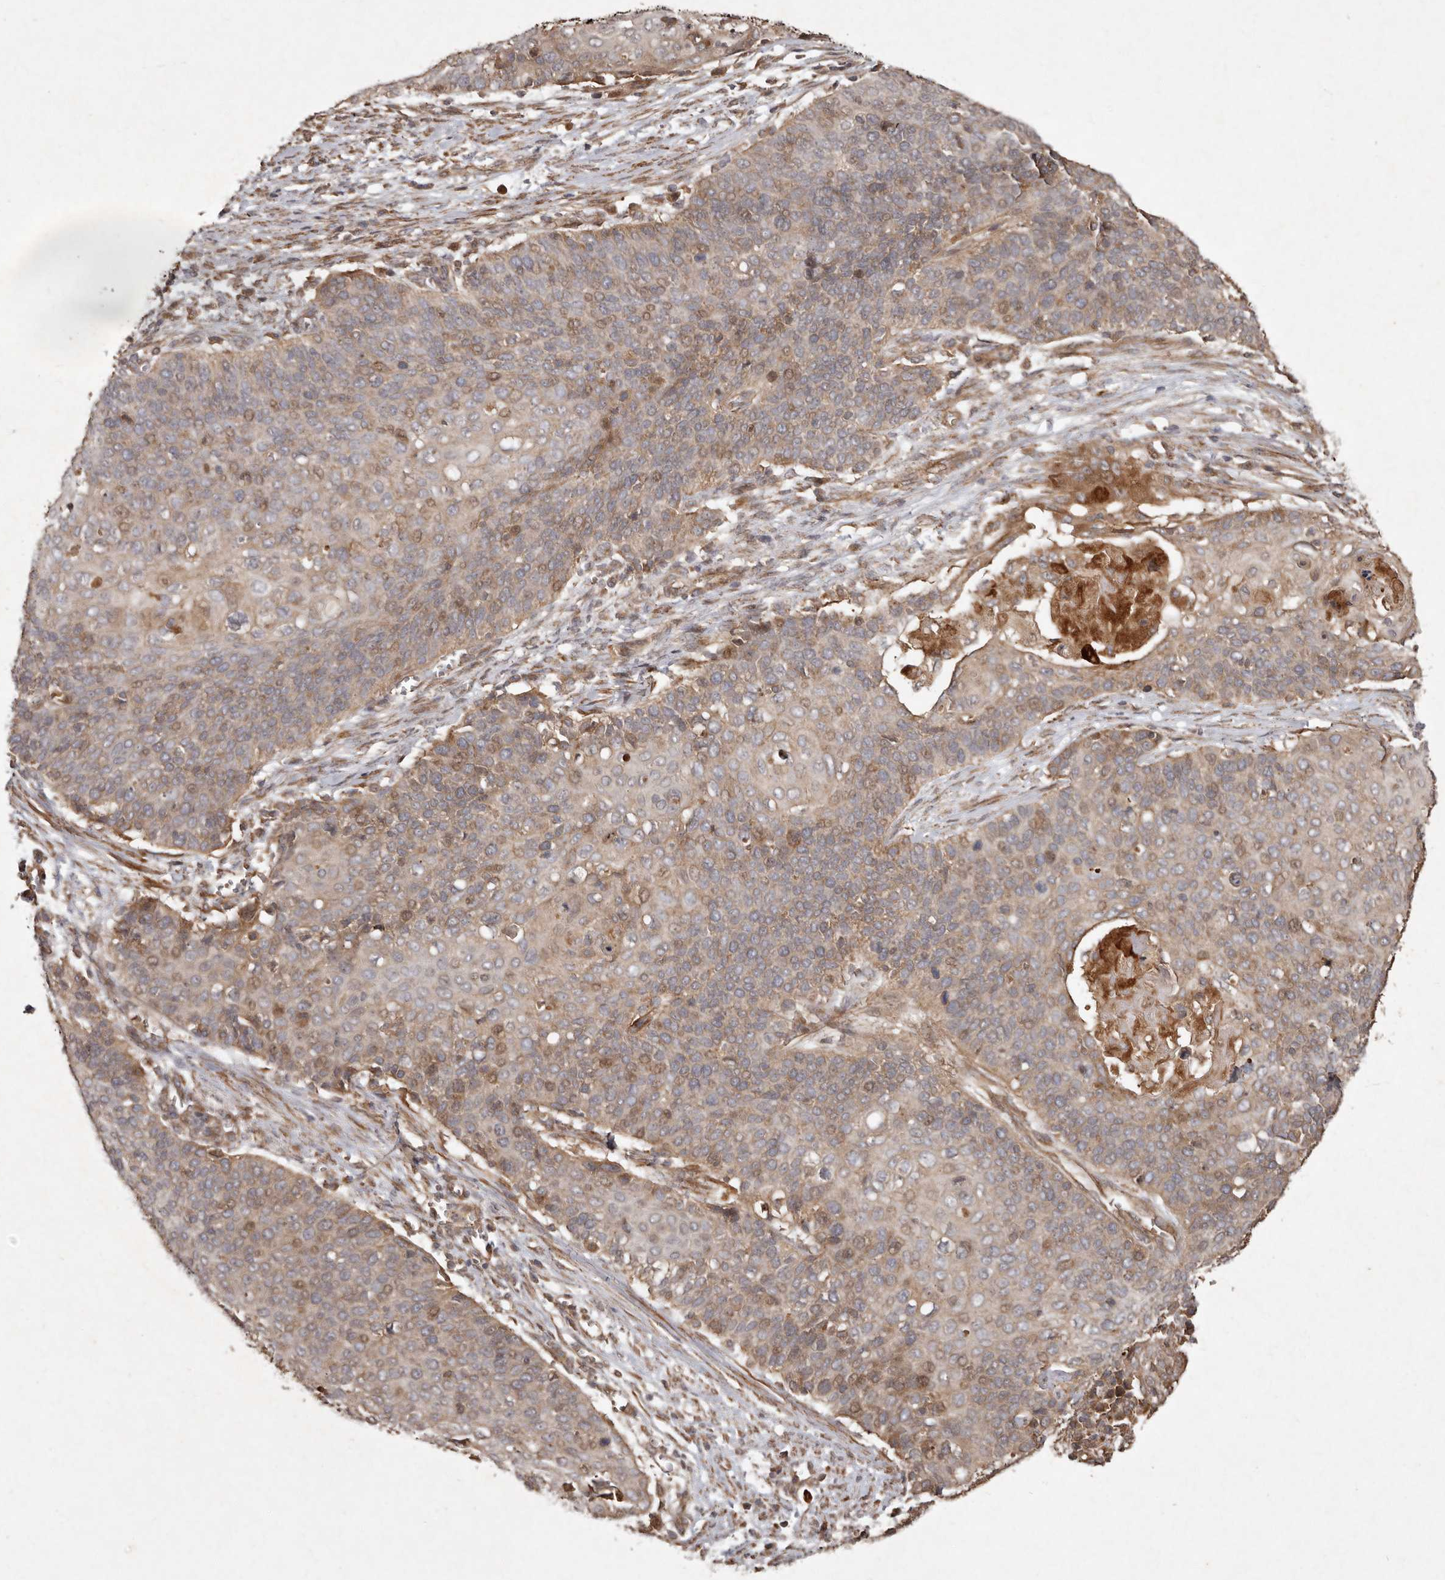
{"staining": {"intensity": "weak", "quantity": "25%-75%", "location": "cytoplasmic/membranous"}, "tissue": "cervical cancer", "cell_type": "Tumor cells", "image_type": "cancer", "snomed": [{"axis": "morphology", "description": "Squamous cell carcinoma, NOS"}, {"axis": "topography", "description": "Cervix"}], "caption": "Protein expression by immunohistochemistry (IHC) displays weak cytoplasmic/membranous positivity in about 25%-75% of tumor cells in cervical cancer.", "gene": "SEMA3A", "patient": {"sex": "female", "age": 39}}